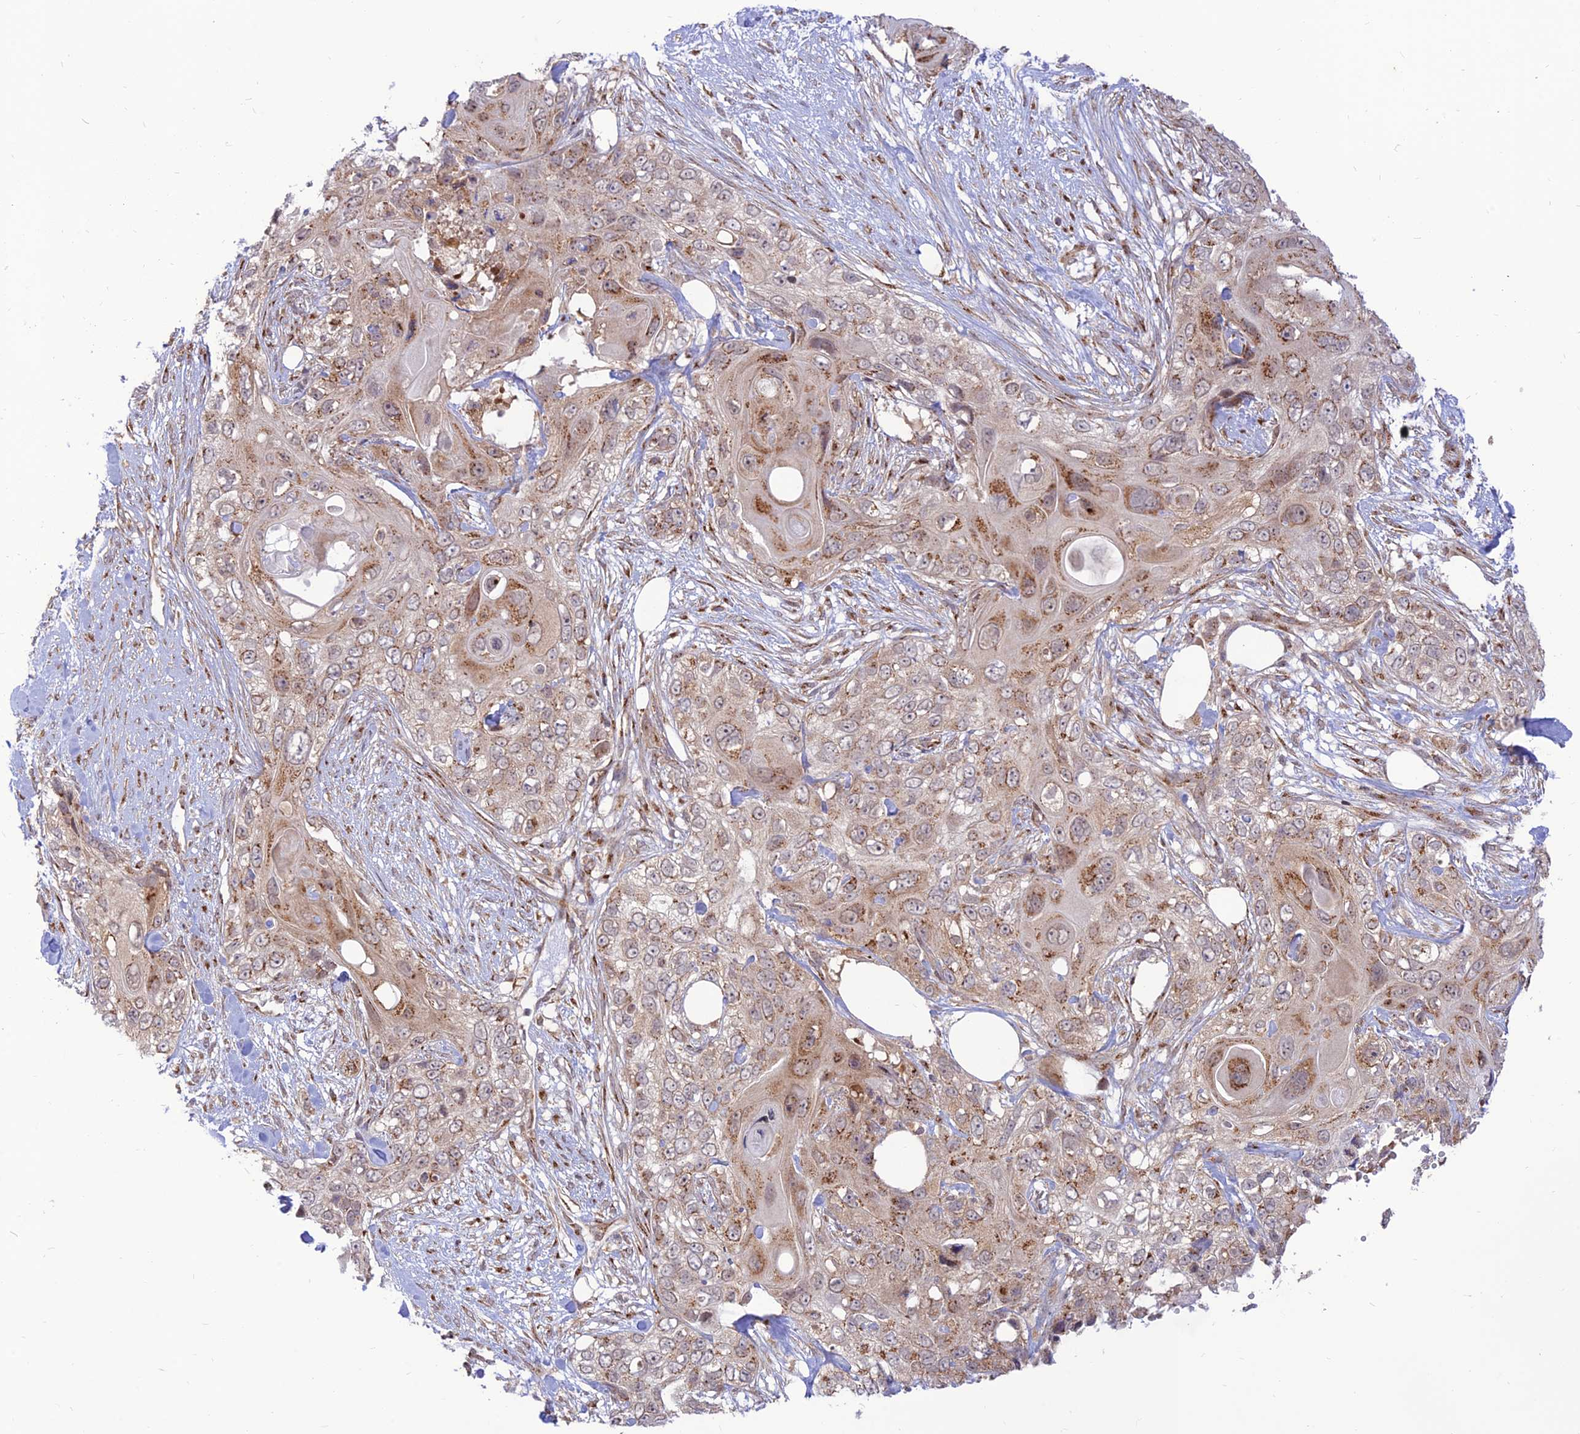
{"staining": {"intensity": "moderate", "quantity": ">75%", "location": "cytoplasmic/membranous"}, "tissue": "skin cancer", "cell_type": "Tumor cells", "image_type": "cancer", "snomed": [{"axis": "morphology", "description": "Normal tissue, NOS"}, {"axis": "morphology", "description": "Squamous cell carcinoma, NOS"}, {"axis": "topography", "description": "Skin"}], "caption": "An image of human skin squamous cell carcinoma stained for a protein demonstrates moderate cytoplasmic/membranous brown staining in tumor cells.", "gene": "GOLGA3", "patient": {"sex": "male", "age": 72}}